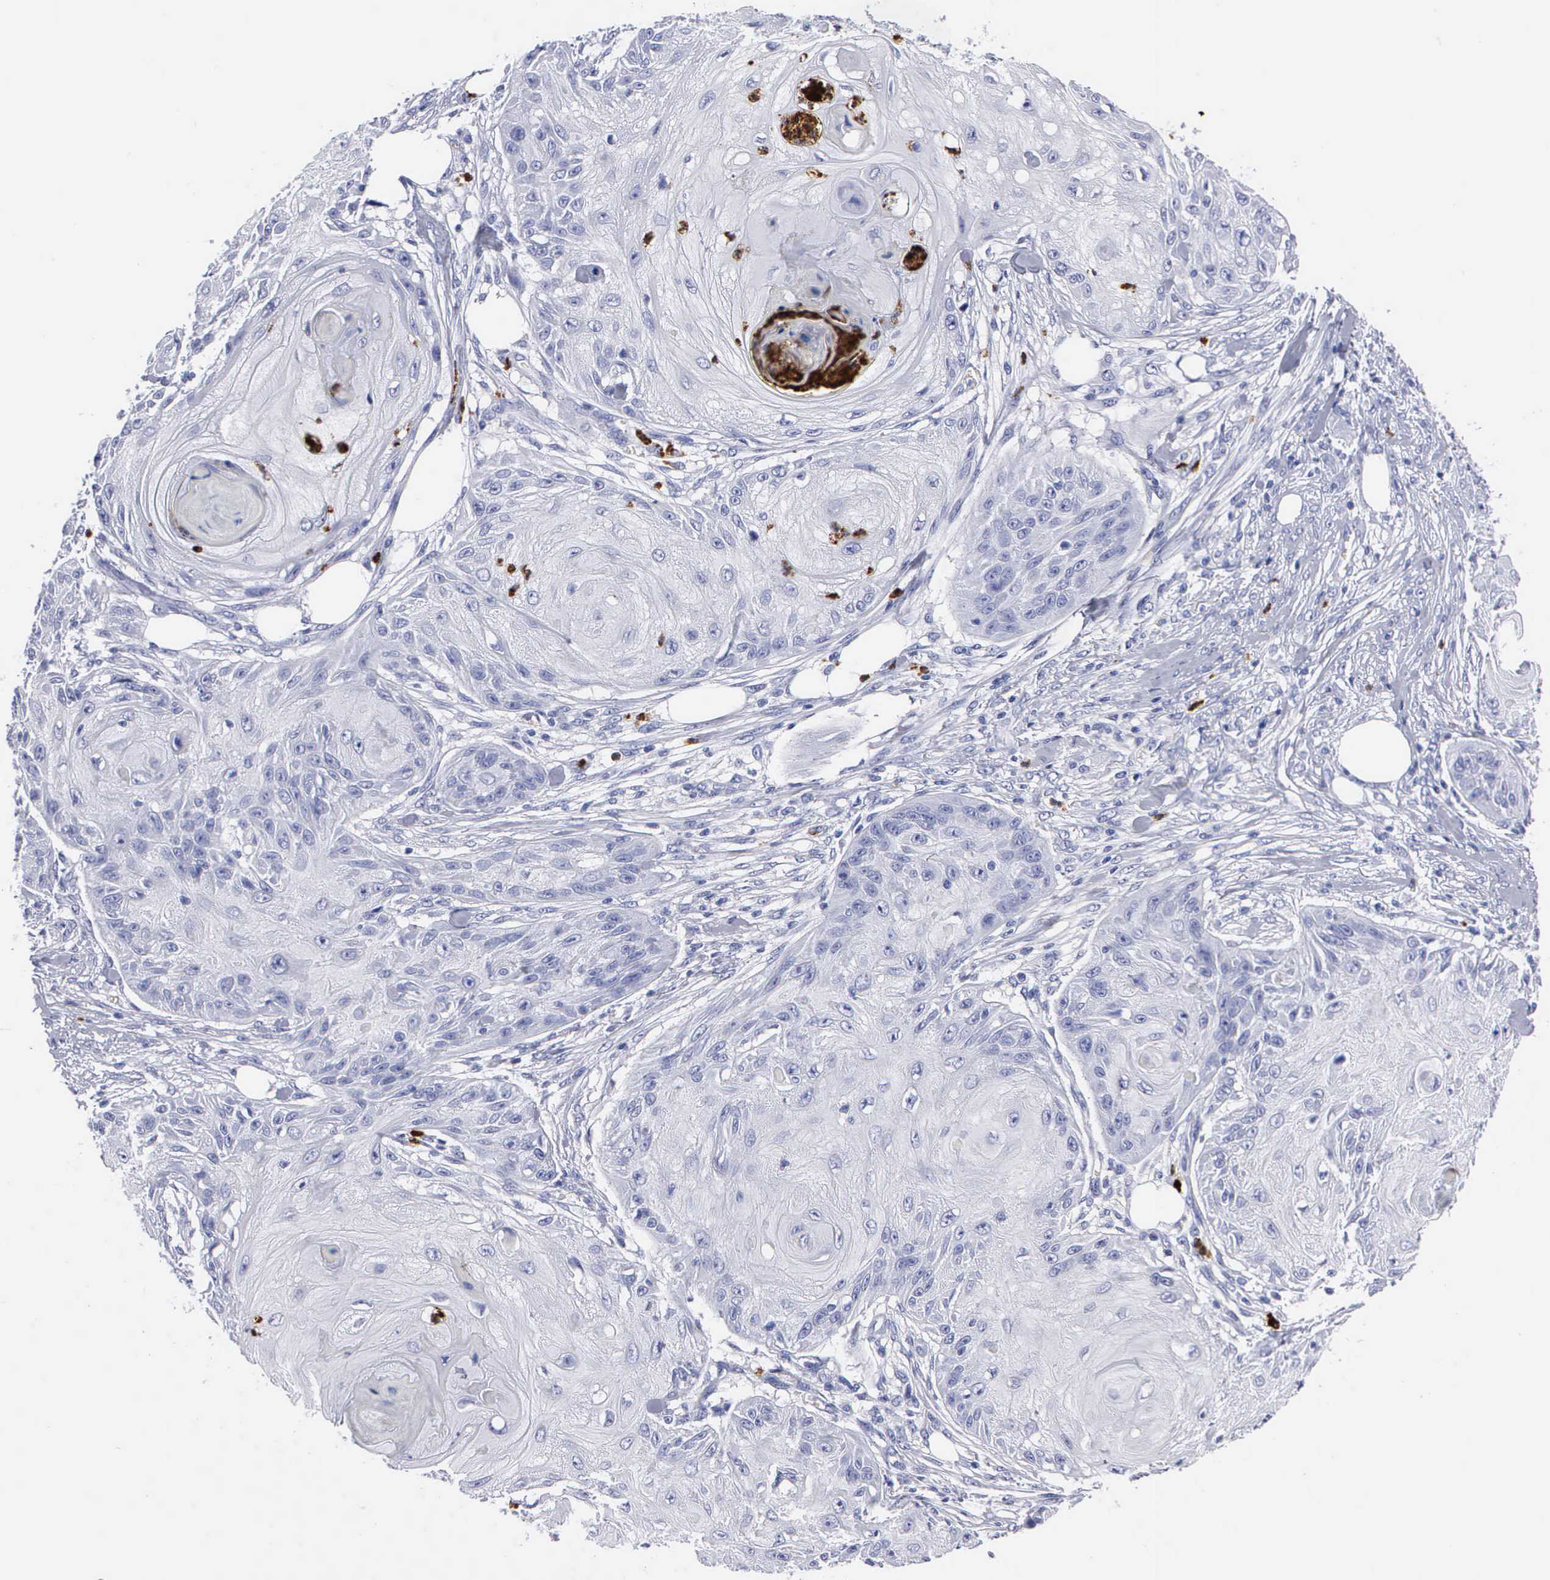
{"staining": {"intensity": "negative", "quantity": "none", "location": "none"}, "tissue": "skin cancer", "cell_type": "Tumor cells", "image_type": "cancer", "snomed": [{"axis": "morphology", "description": "Squamous cell carcinoma, NOS"}, {"axis": "topography", "description": "Skin"}], "caption": "Immunohistochemistry (IHC) photomicrograph of skin squamous cell carcinoma stained for a protein (brown), which displays no positivity in tumor cells.", "gene": "CTSG", "patient": {"sex": "female", "age": 88}}